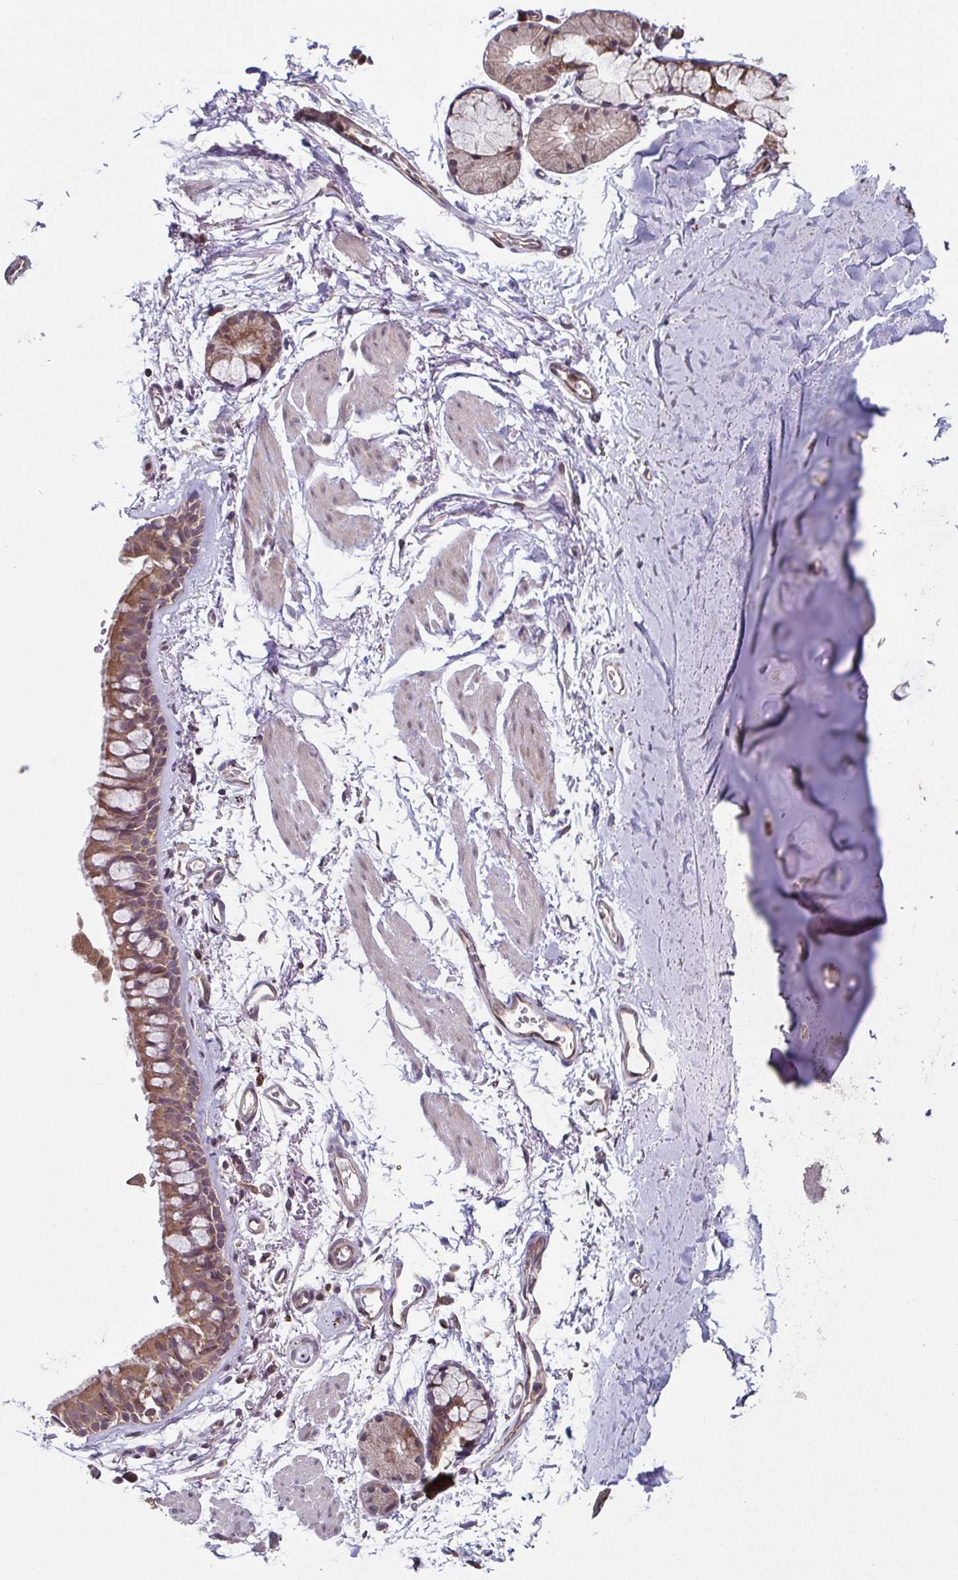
{"staining": {"intensity": "weak", "quantity": "25%-75%", "location": "cytoplasmic/membranous"}, "tissue": "adipose tissue", "cell_type": "Adipocytes", "image_type": "normal", "snomed": [{"axis": "morphology", "description": "Normal tissue, NOS"}, {"axis": "topography", "description": "Cartilage tissue"}, {"axis": "topography", "description": "Bronchus"}], "caption": "A low amount of weak cytoplasmic/membranous positivity is identified in about 25%-75% of adipocytes in benign adipose tissue. Ihc stains the protein of interest in brown and the nuclei are stained blue.", "gene": "TTC19", "patient": {"sex": "female", "age": 79}}